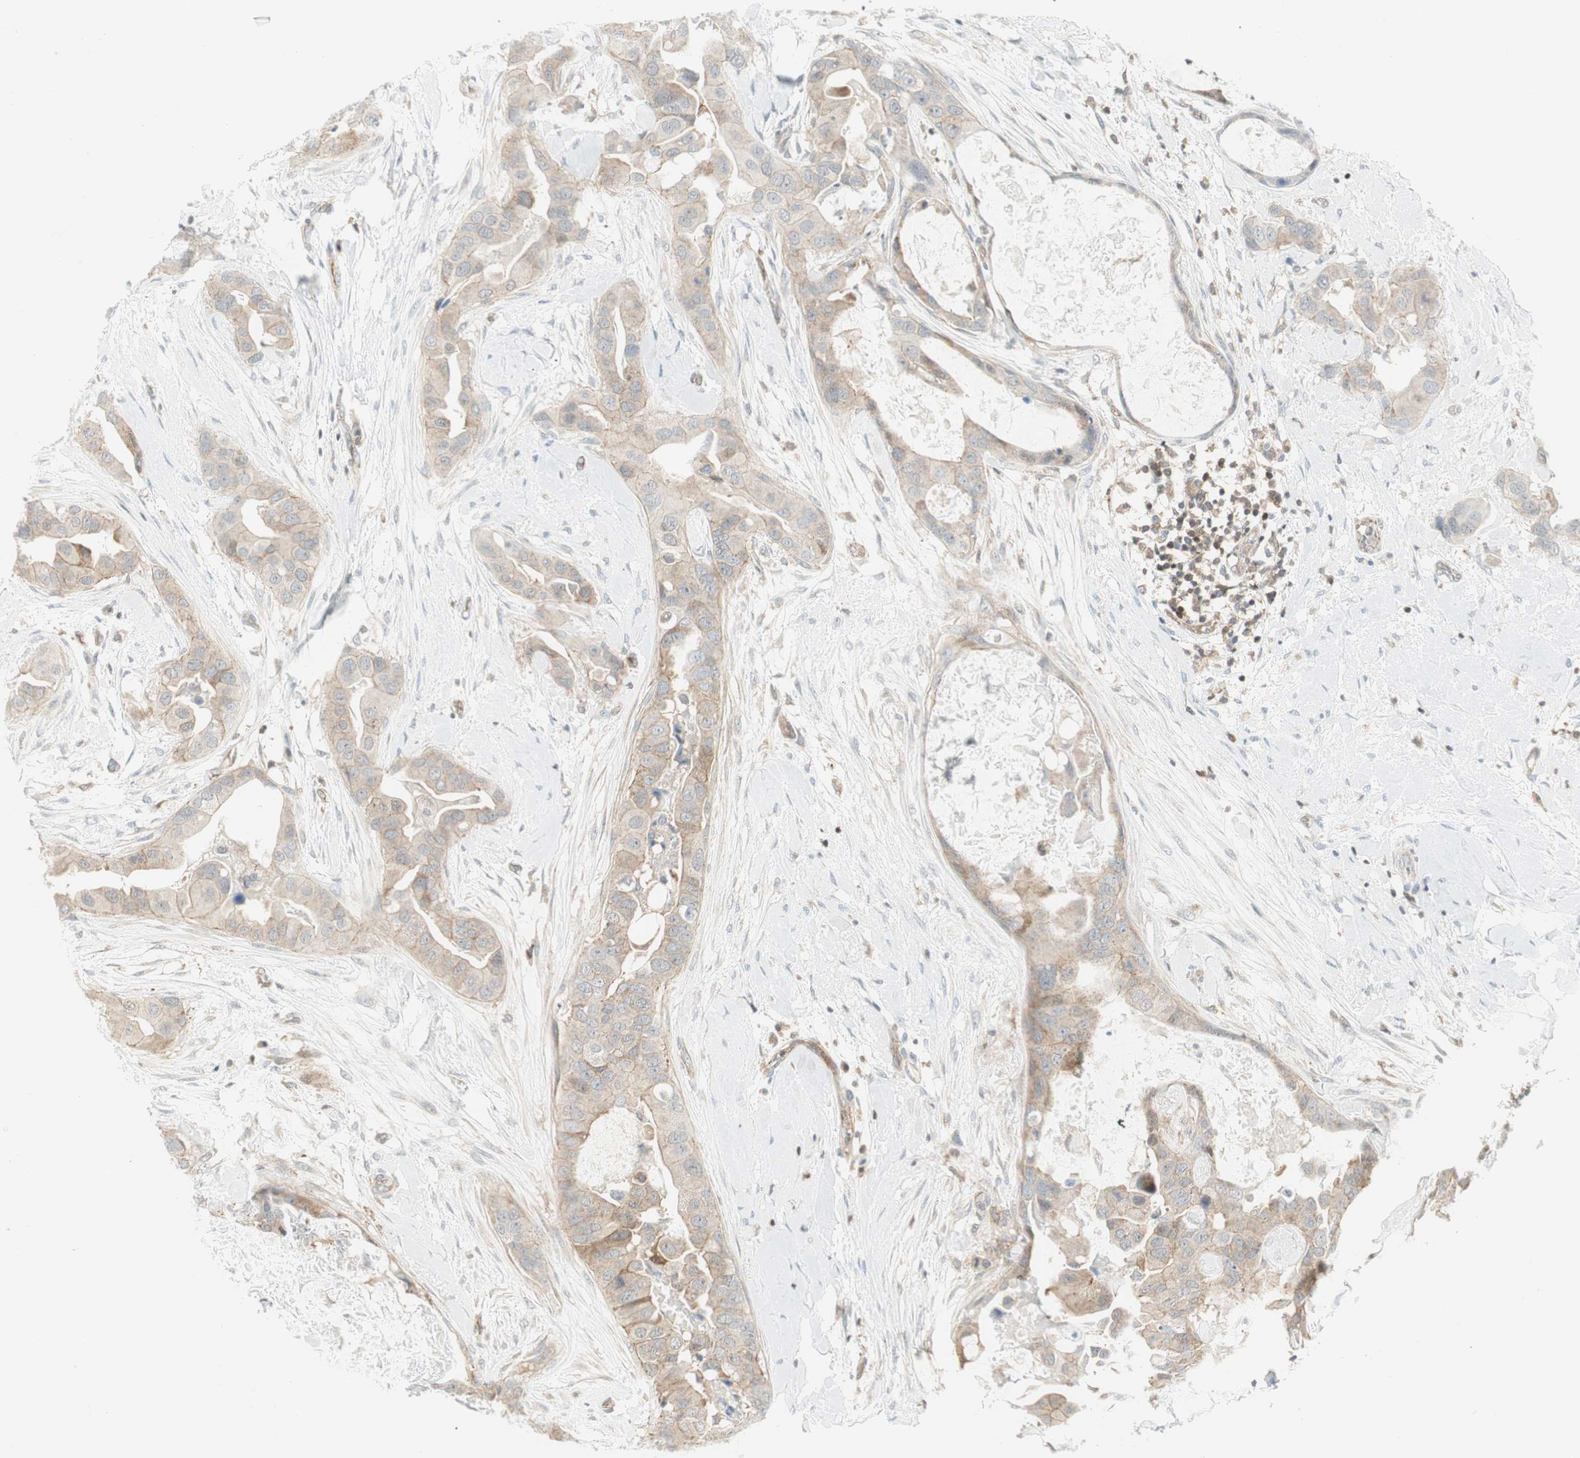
{"staining": {"intensity": "weak", "quantity": ">75%", "location": "cytoplasmic/membranous"}, "tissue": "breast cancer", "cell_type": "Tumor cells", "image_type": "cancer", "snomed": [{"axis": "morphology", "description": "Duct carcinoma"}, {"axis": "topography", "description": "Breast"}], "caption": "Immunohistochemical staining of infiltrating ductal carcinoma (breast) shows low levels of weak cytoplasmic/membranous protein positivity in about >75% of tumor cells. (Brightfield microscopy of DAB IHC at high magnification).", "gene": "PPP1CA", "patient": {"sex": "female", "age": 40}}